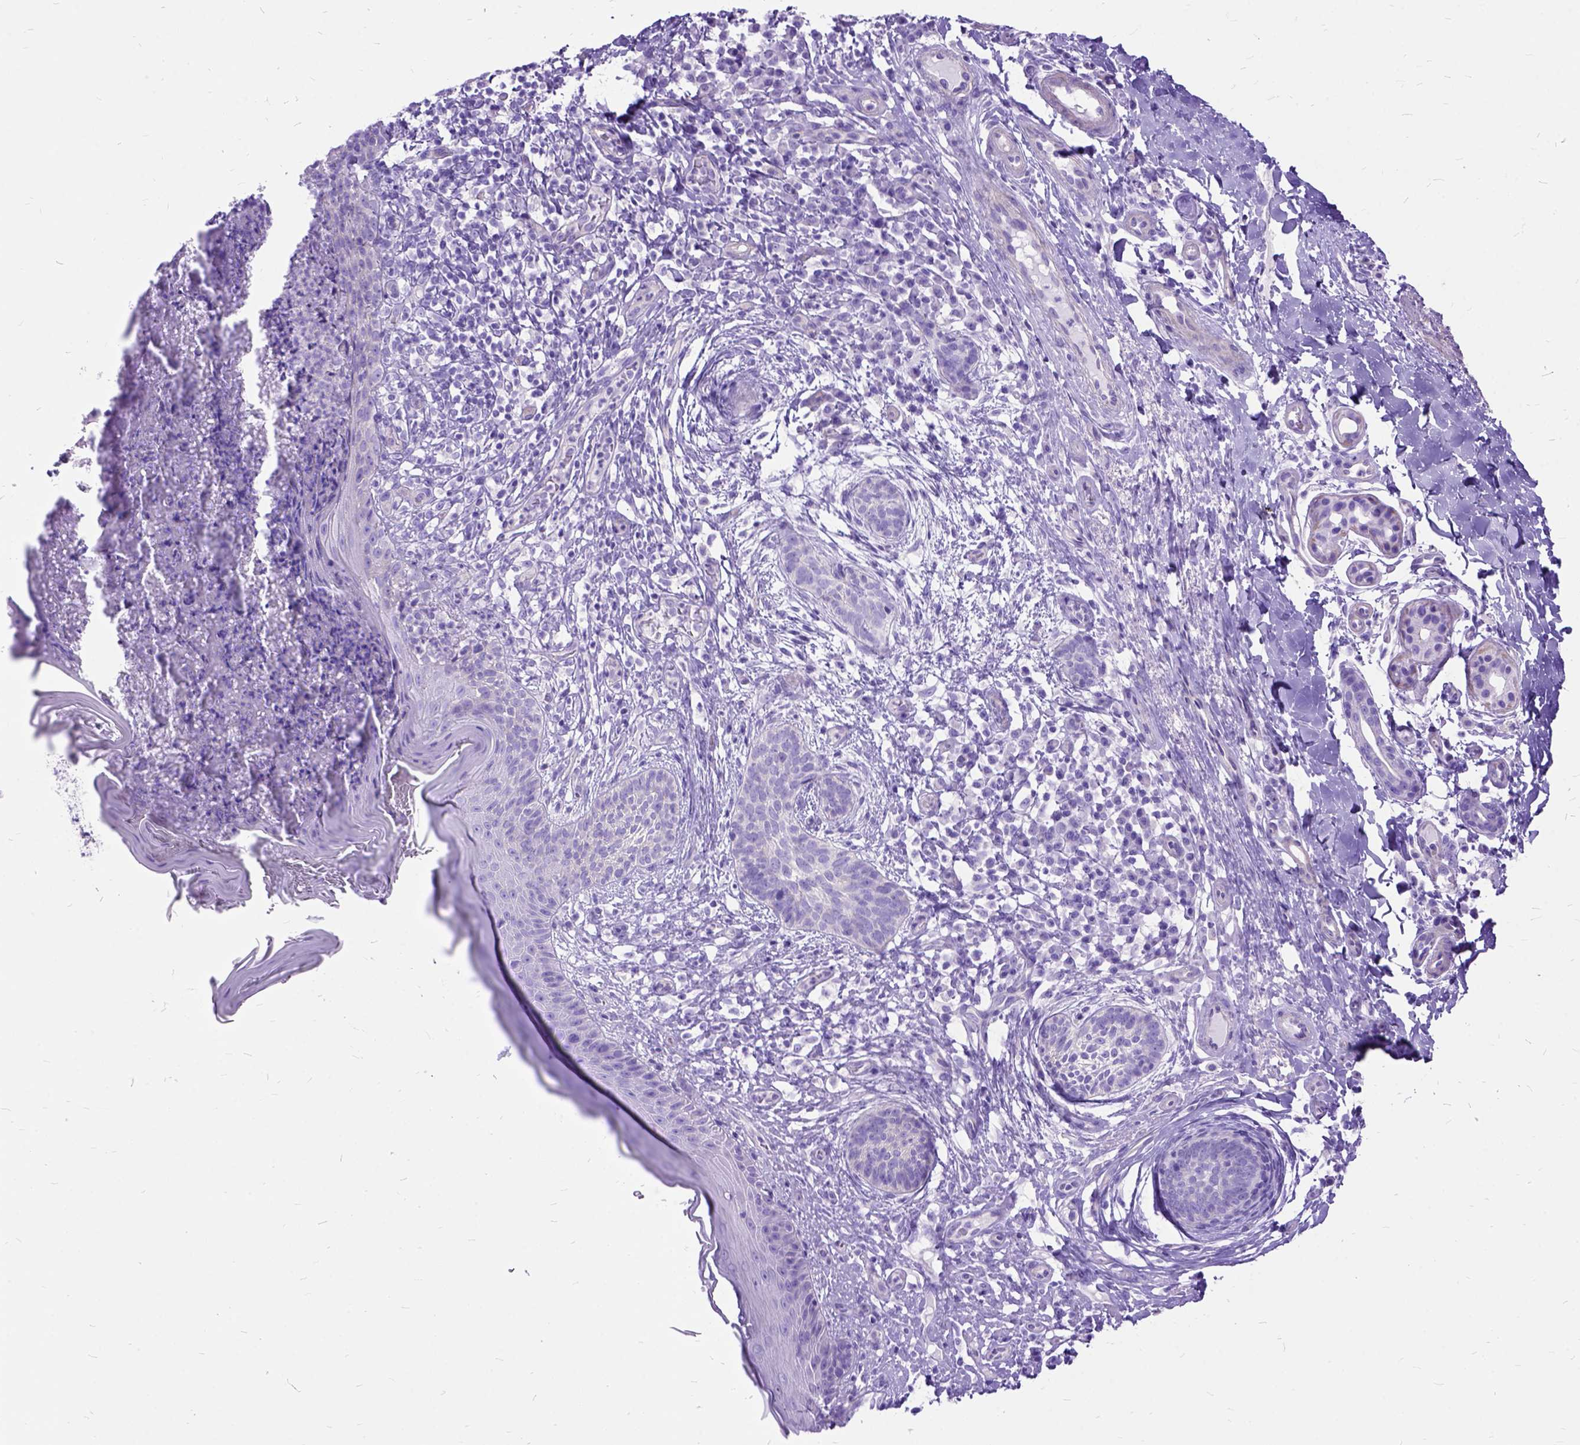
{"staining": {"intensity": "negative", "quantity": "none", "location": "none"}, "tissue": "skin cancer", "cell_type": "Tumor cells", "image_type": "cancer", "snomed": [{"axis": "morphology", "description": "Basal cell carcinoma"}, {"axis": "topography", "description": "Skin"}], "caption": "Skin basal cell carcinoma stained for a protein using immunohistochemistry exhibits no positivity tumor cells.", "gene": "ARL9", "patient": {"sex": "male", "age": 89}}